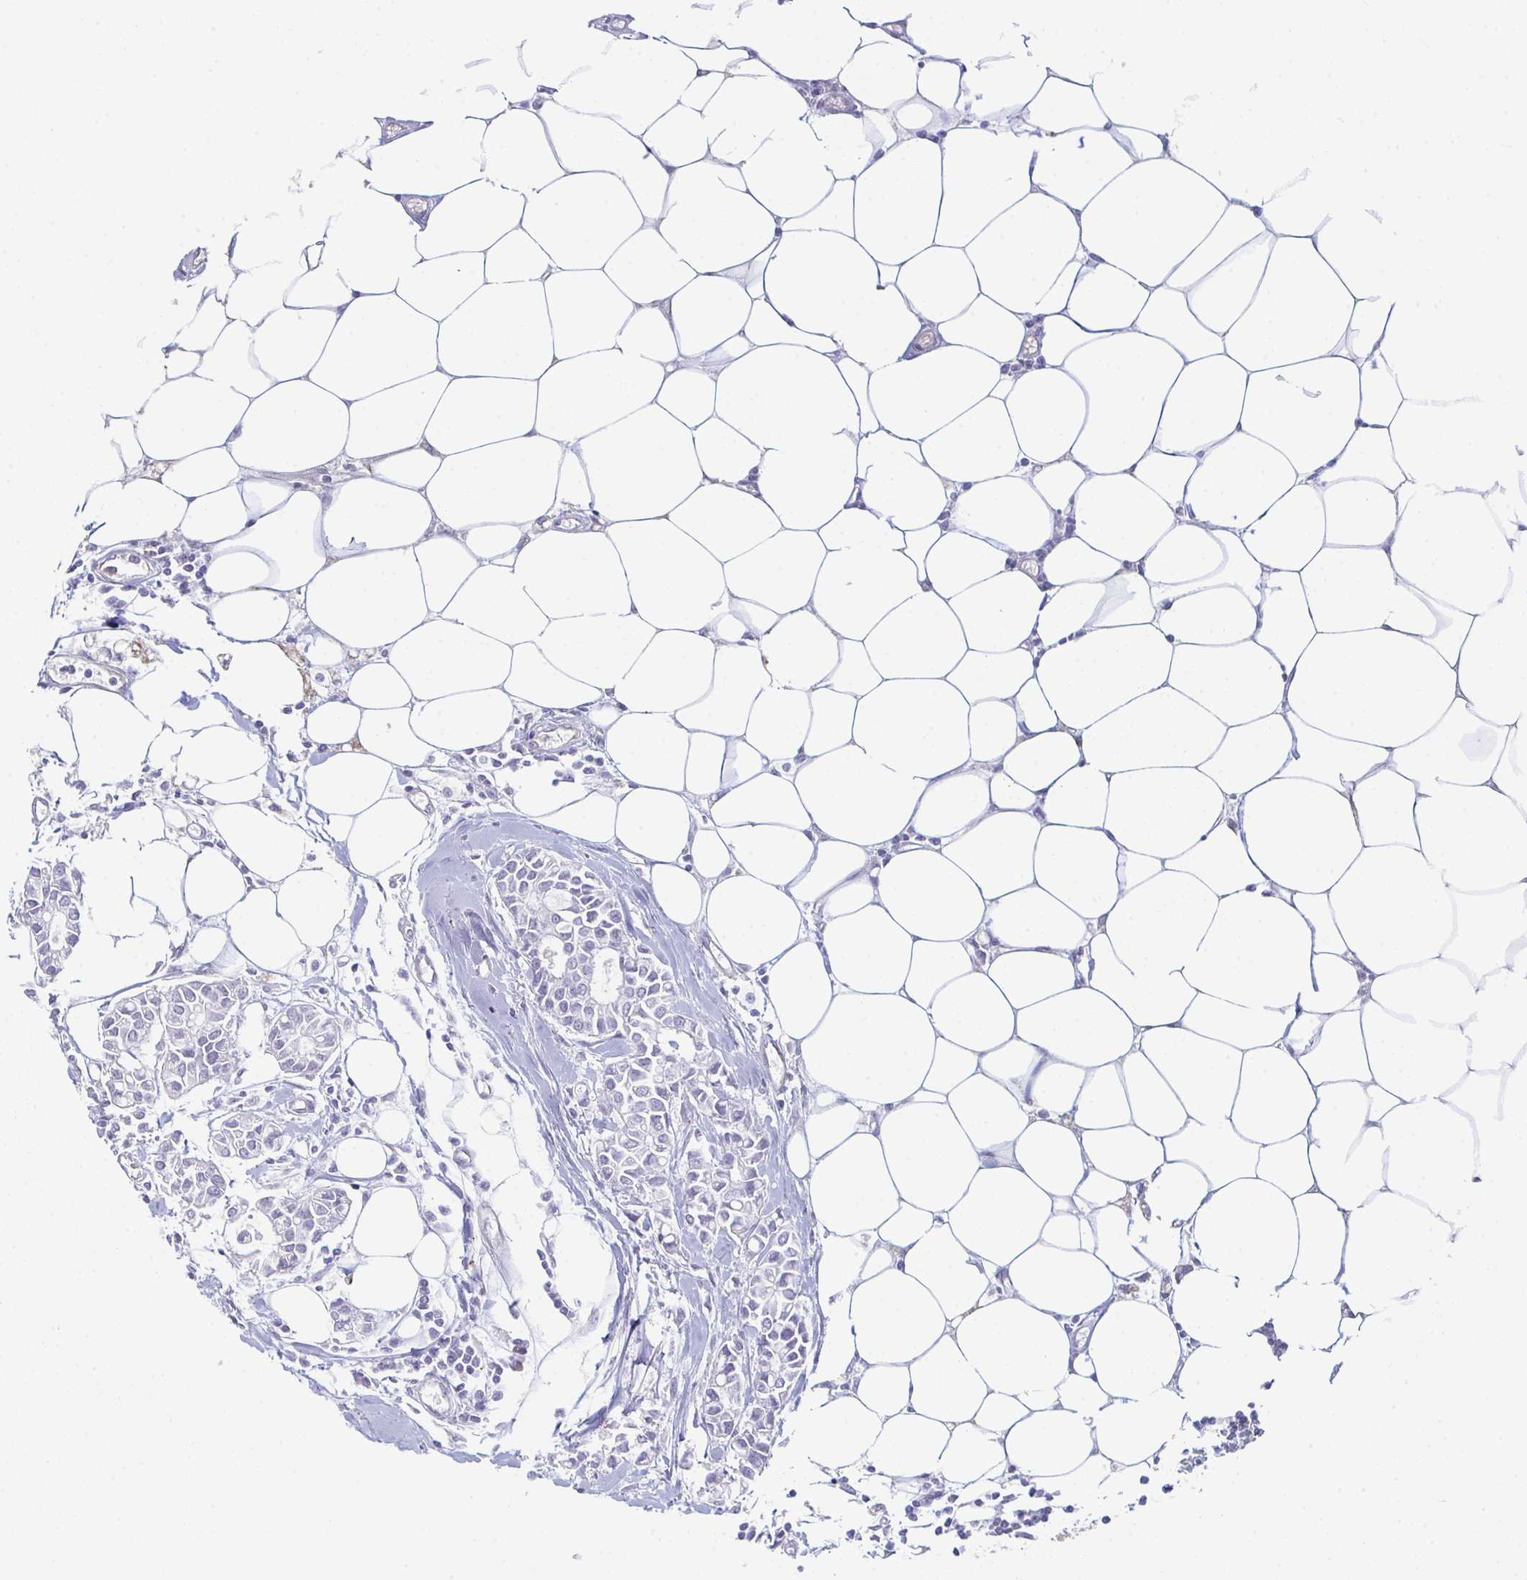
{"staining": {"intensity": "negative", "quantity": "none", "location": "none"}, "tissue": "breast cancer", "cell_type": "Tumor cells", "image_type": "cancer", "snomed": [{"axis": "morphology", "description": "Duct carcinoma"}, {"axis": "topography", "description": "Breast"}], "caption": "Tumor cells show no significant expression in breast cancer (invasive ductal carcinoma). (DAB (3,3'-diaminobenzidine) immunohistochemistry with hematoxylin counter stain).", "gene": "ADAM21", "patient": {"sex": "female", "age": 84}}